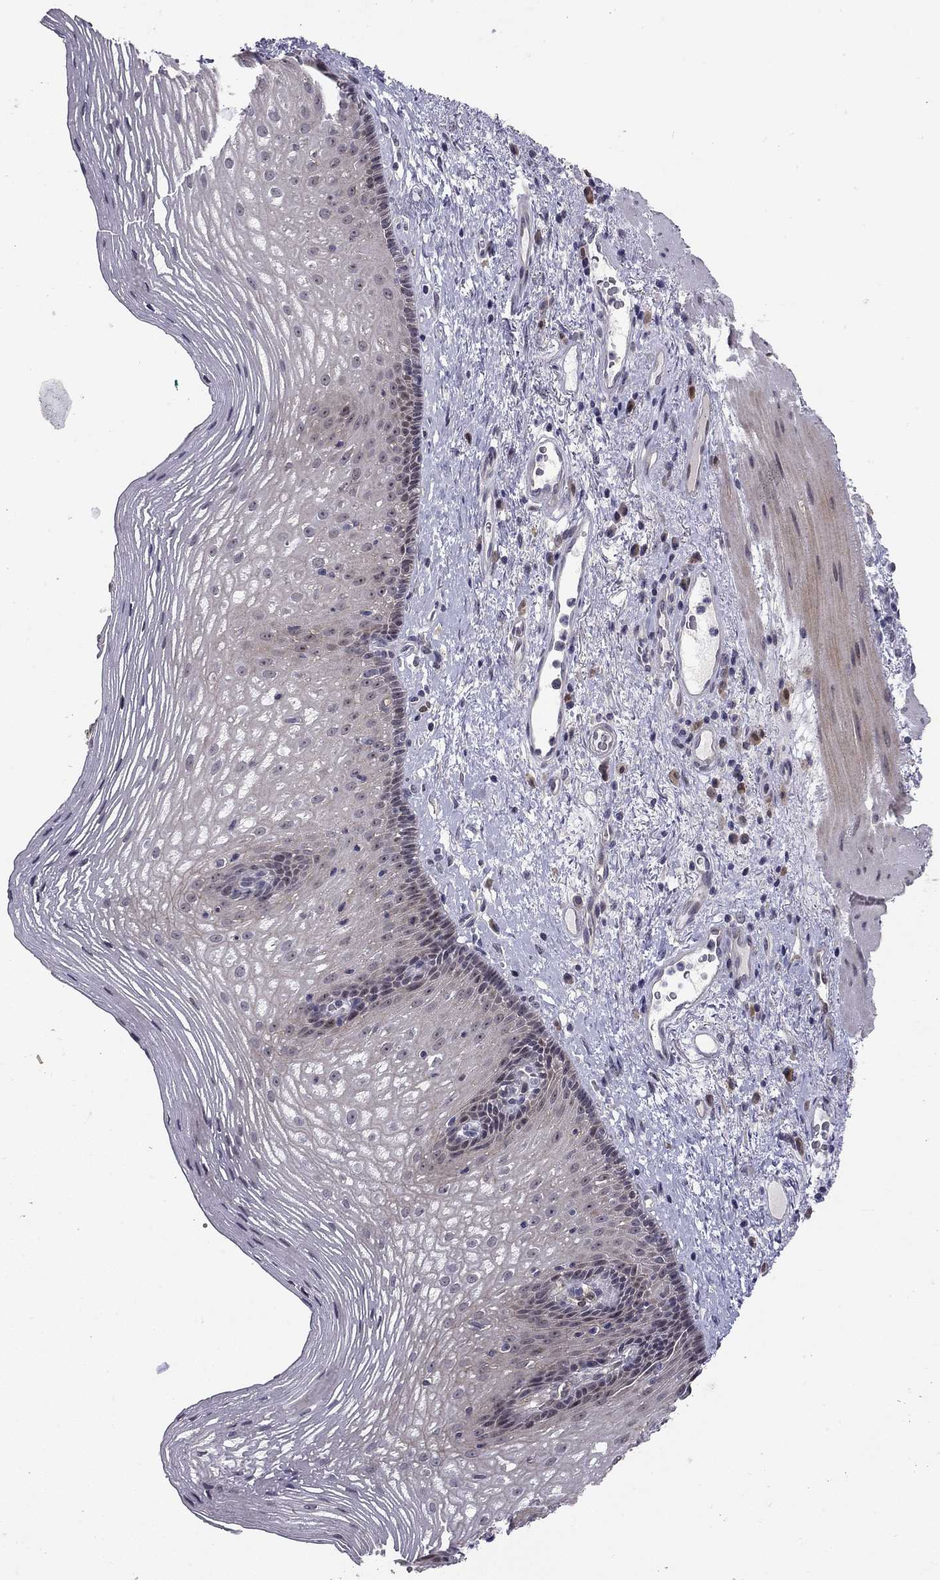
{"staining": {"intensity": "negative", "quantity": "none", "location": "none"}, "tissue": "esophagus", "cell_type": "Squamous epithelial cells", "image_type": "normal", "snomed": [{"axis": "morphology", "description": "Normal tissue, NOS"}, {"axis": "topography", "description": "Esophagus"}], "caption": "Normal esophagus was stained to show a protein in brown. There is no significant positivity in squamous epithelial cells. The staining was performed using DAB to visualize the protein expression in brown, while the nuclei were stained in blue with hematoxylin (Magnification: 20x).", "gene": "STXBP6", "patient": {"sex": "male", "age": 76}}